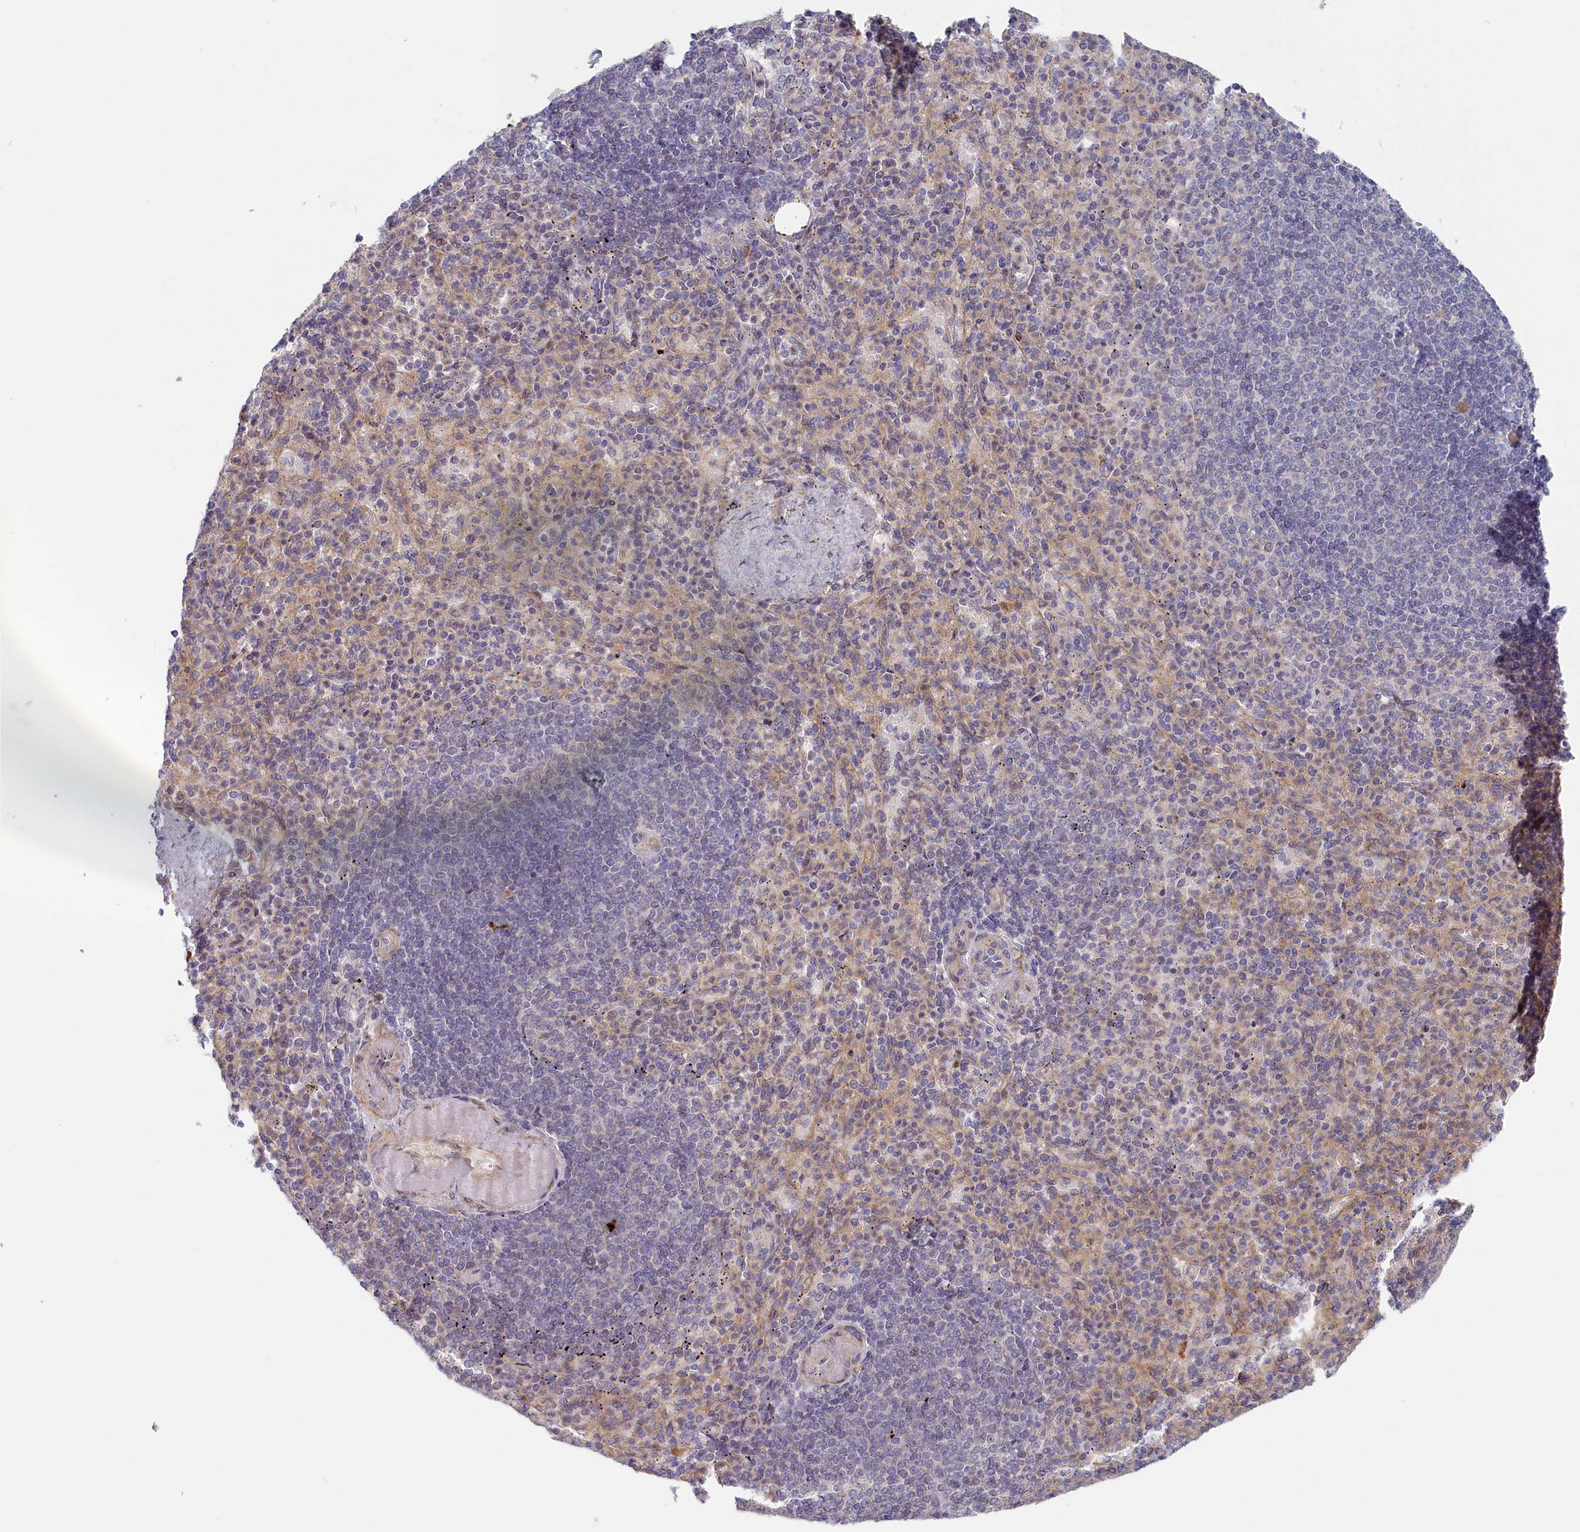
{"staining": {"intensity": "negative", "quantity": "none", "location": "none"}, "tissue": "spleen", "cell_type": "Cells in red pulp", "image_type": "normal", "snomed": [{"axis": "morphology", "description": "Normal tissue, NOS"}, {"axis": "topography", "description": "Spleen"}], "caption": "The immunohistochemistry photomicrograph has no significant expression in cells in red pulp of spleen. (DAB immunohistochemistry with hematoxylin counter stain).", "gene": "INTS4", "patient": {"sex": "female", "age": 74}}